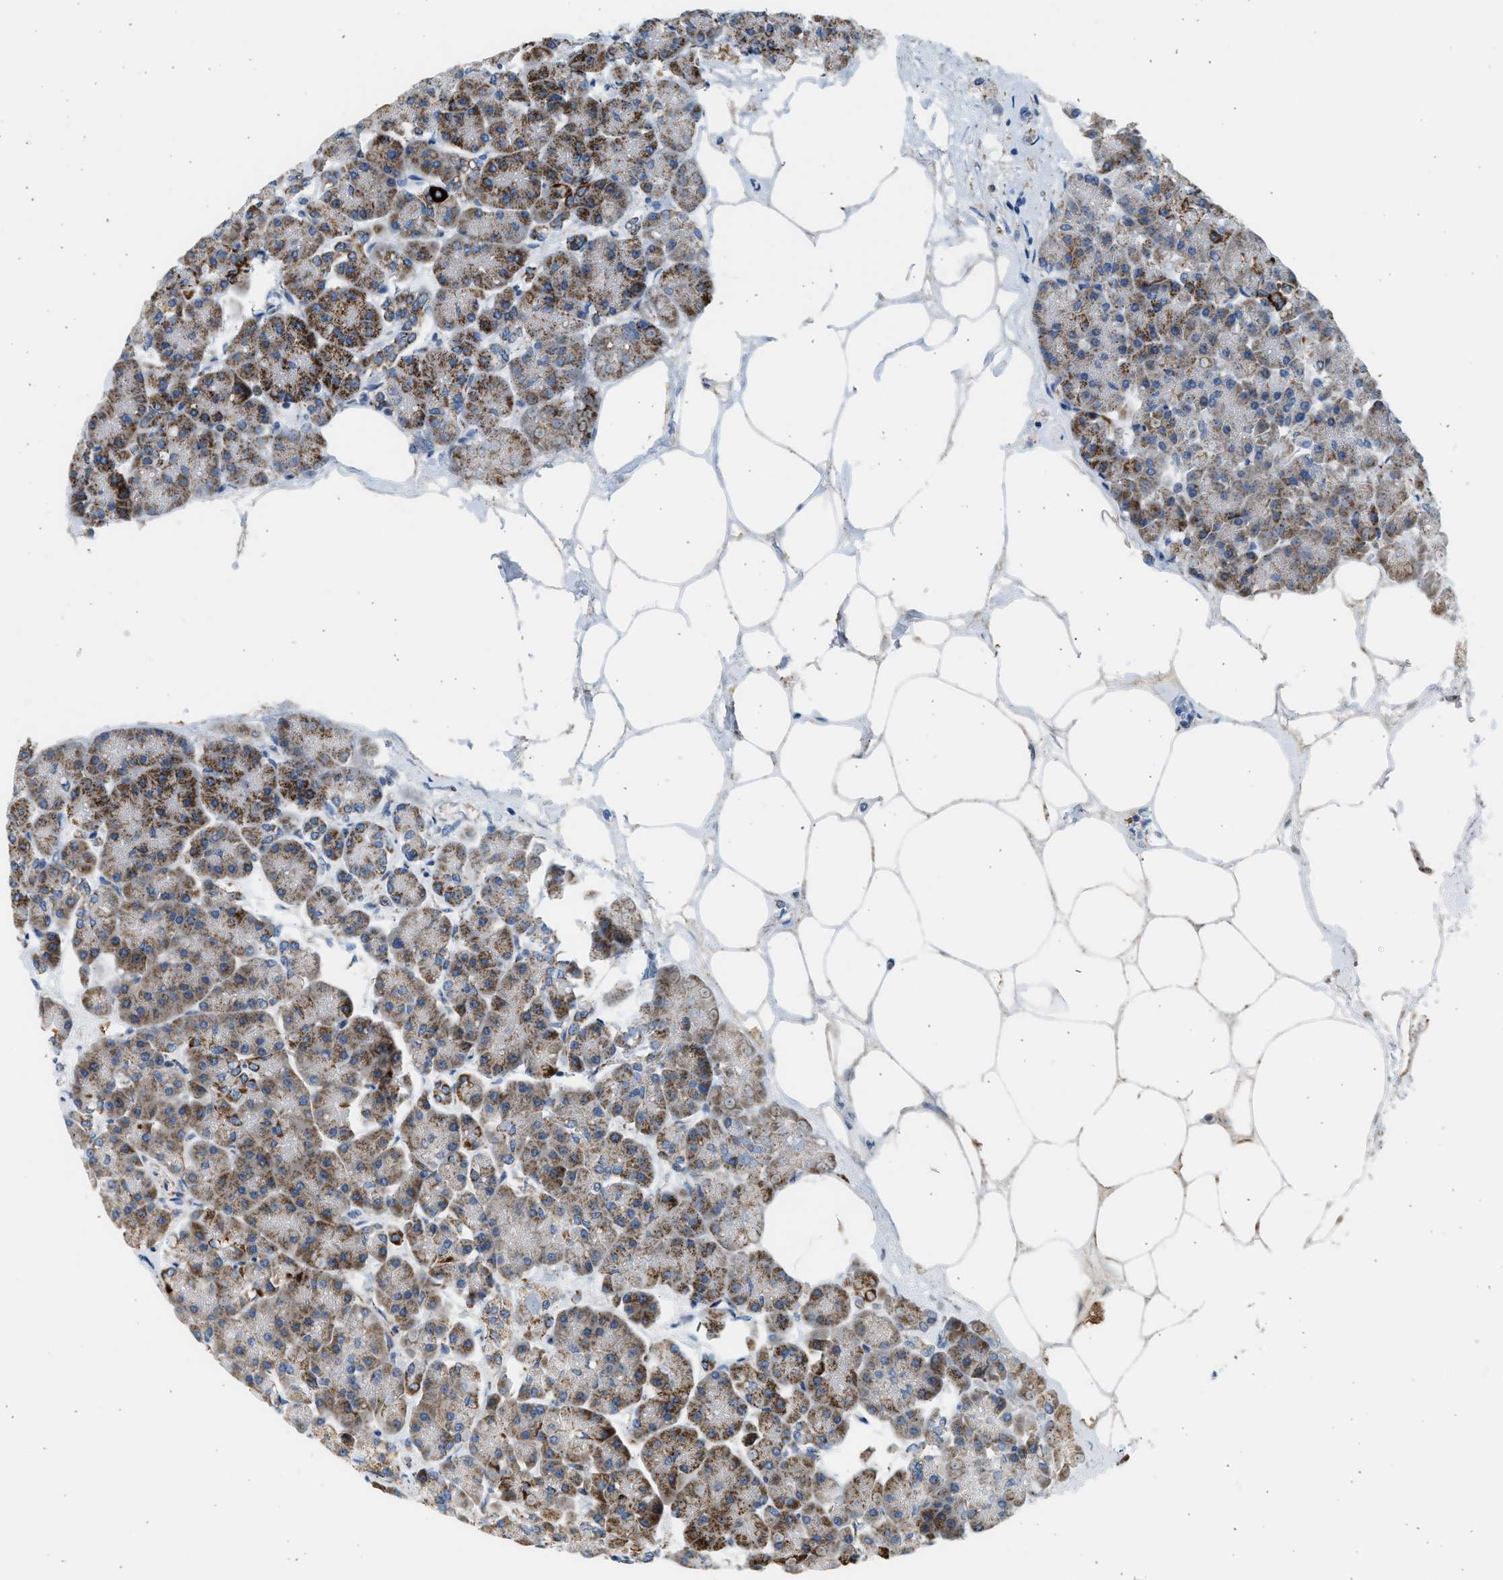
{"staining": {"intensity": "strong", "quantity": ">75%", "location": "cytoplasmic/membranous"}, "tissue": "pancreas", "cell_type": "Exocrine glandular cells", "image_type": "normal", "snomed": [{"axis": "morphology", "description": "Normal tissue, NOS"}, {"axis": "topography", "description": "Pancreas"}], "caption": "Approximately >75% of exocrine glandular cells in normal human pancreas reveal strong cytoplasmic/membranous protein expression as visualized by brown immunohistochemical staining.", "gene": "KCNMB3", "patient": {"sex": "female", "age": 70}}